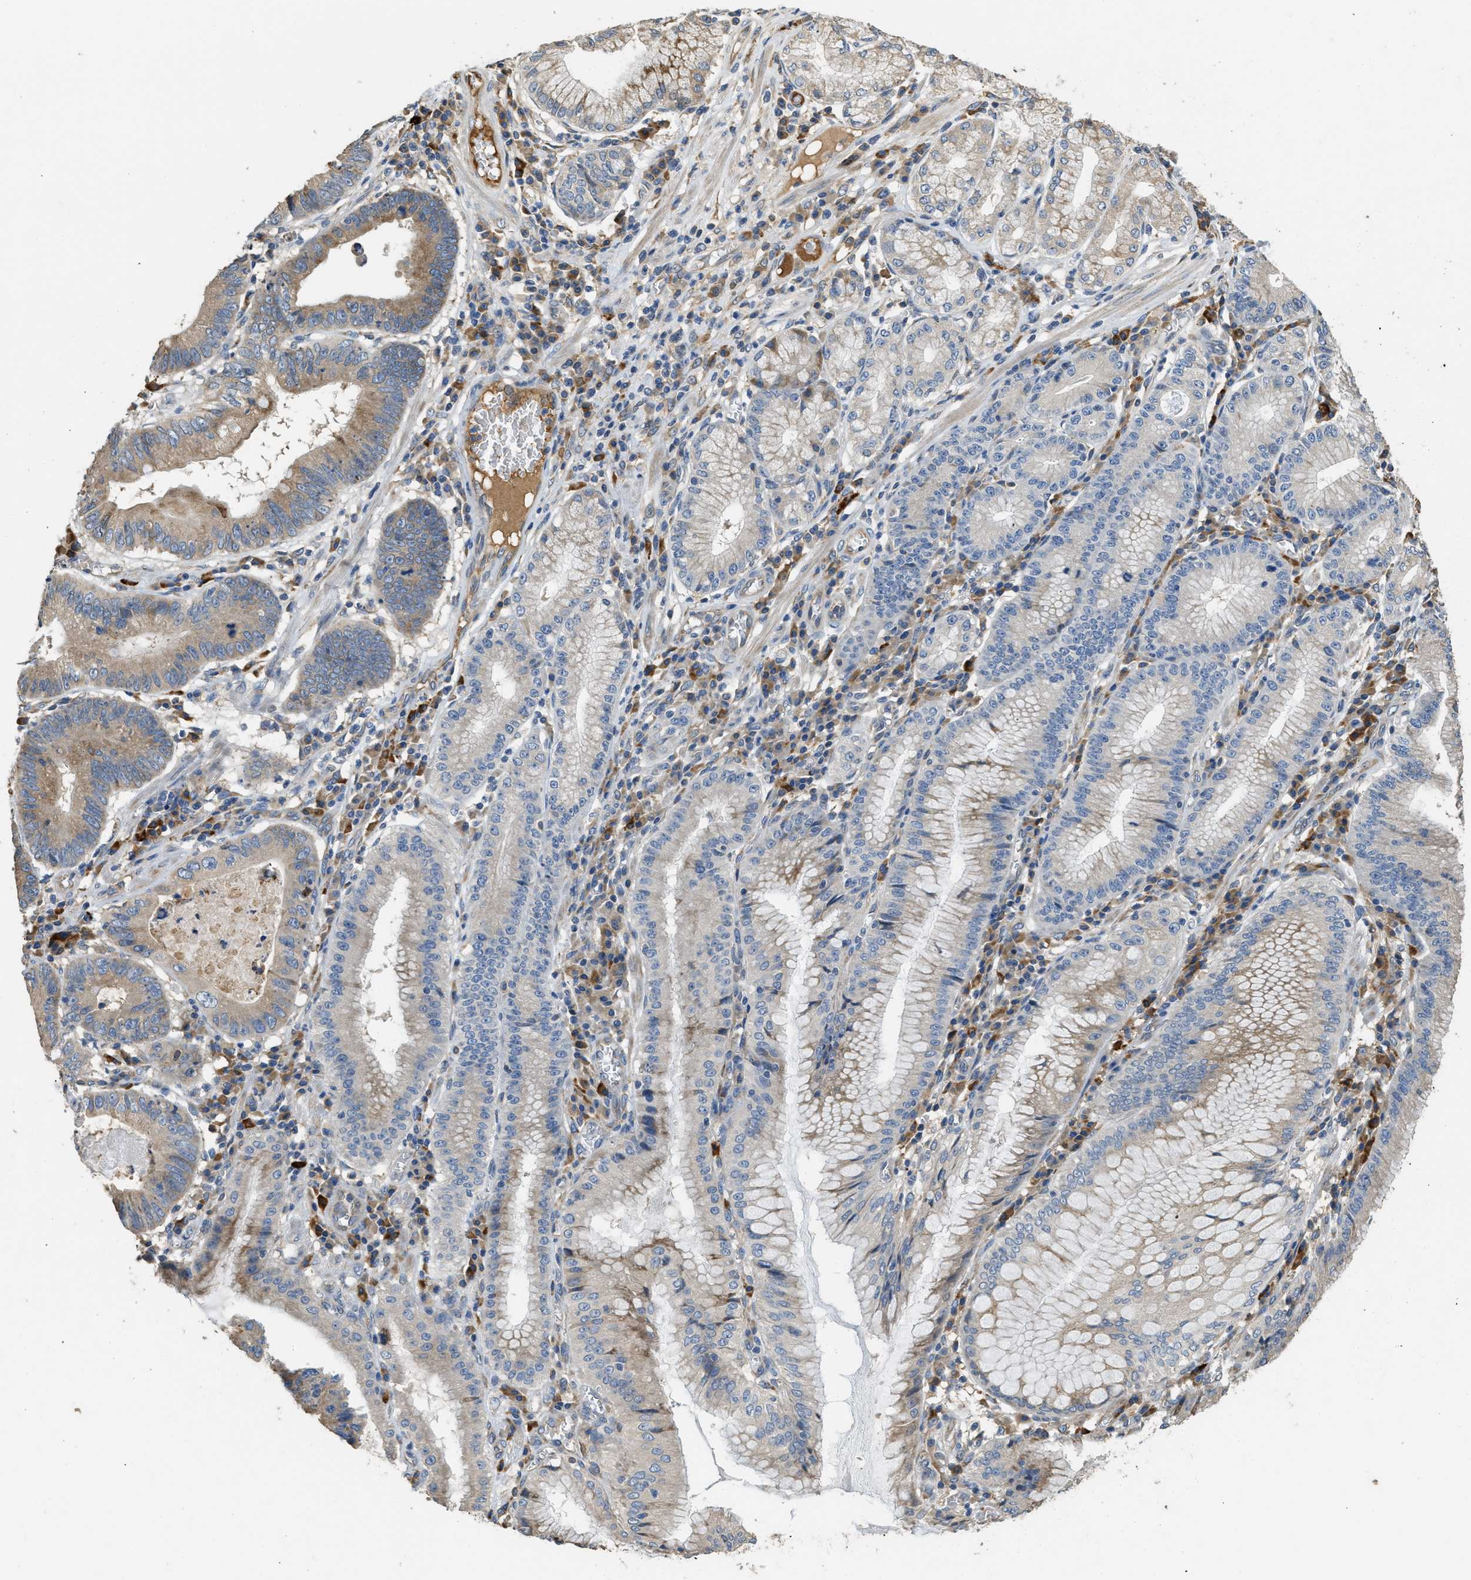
{"staining": {"intensity": "moderate", "quantity": "25%-75%", "location": "cytoplasmic/membranous"}, "tissue": "stomach cancer", "cell_type": "Tumor cells", "image_type": "cancer", "snomed": [{"axis": "morphology", "description": "Adenocarcinoma, NOS"}, {"axis": "topography", "description": "Stomach"}], "caption": "An image showing moderate cytoplasmic/membranous positivity in approximately 25%-75% of tumor cells in stomach cancer, as visualized by brown immunohistochemical staining.", "gene": "RIPK2", "patient": {"sex": "male", "age": 59}}